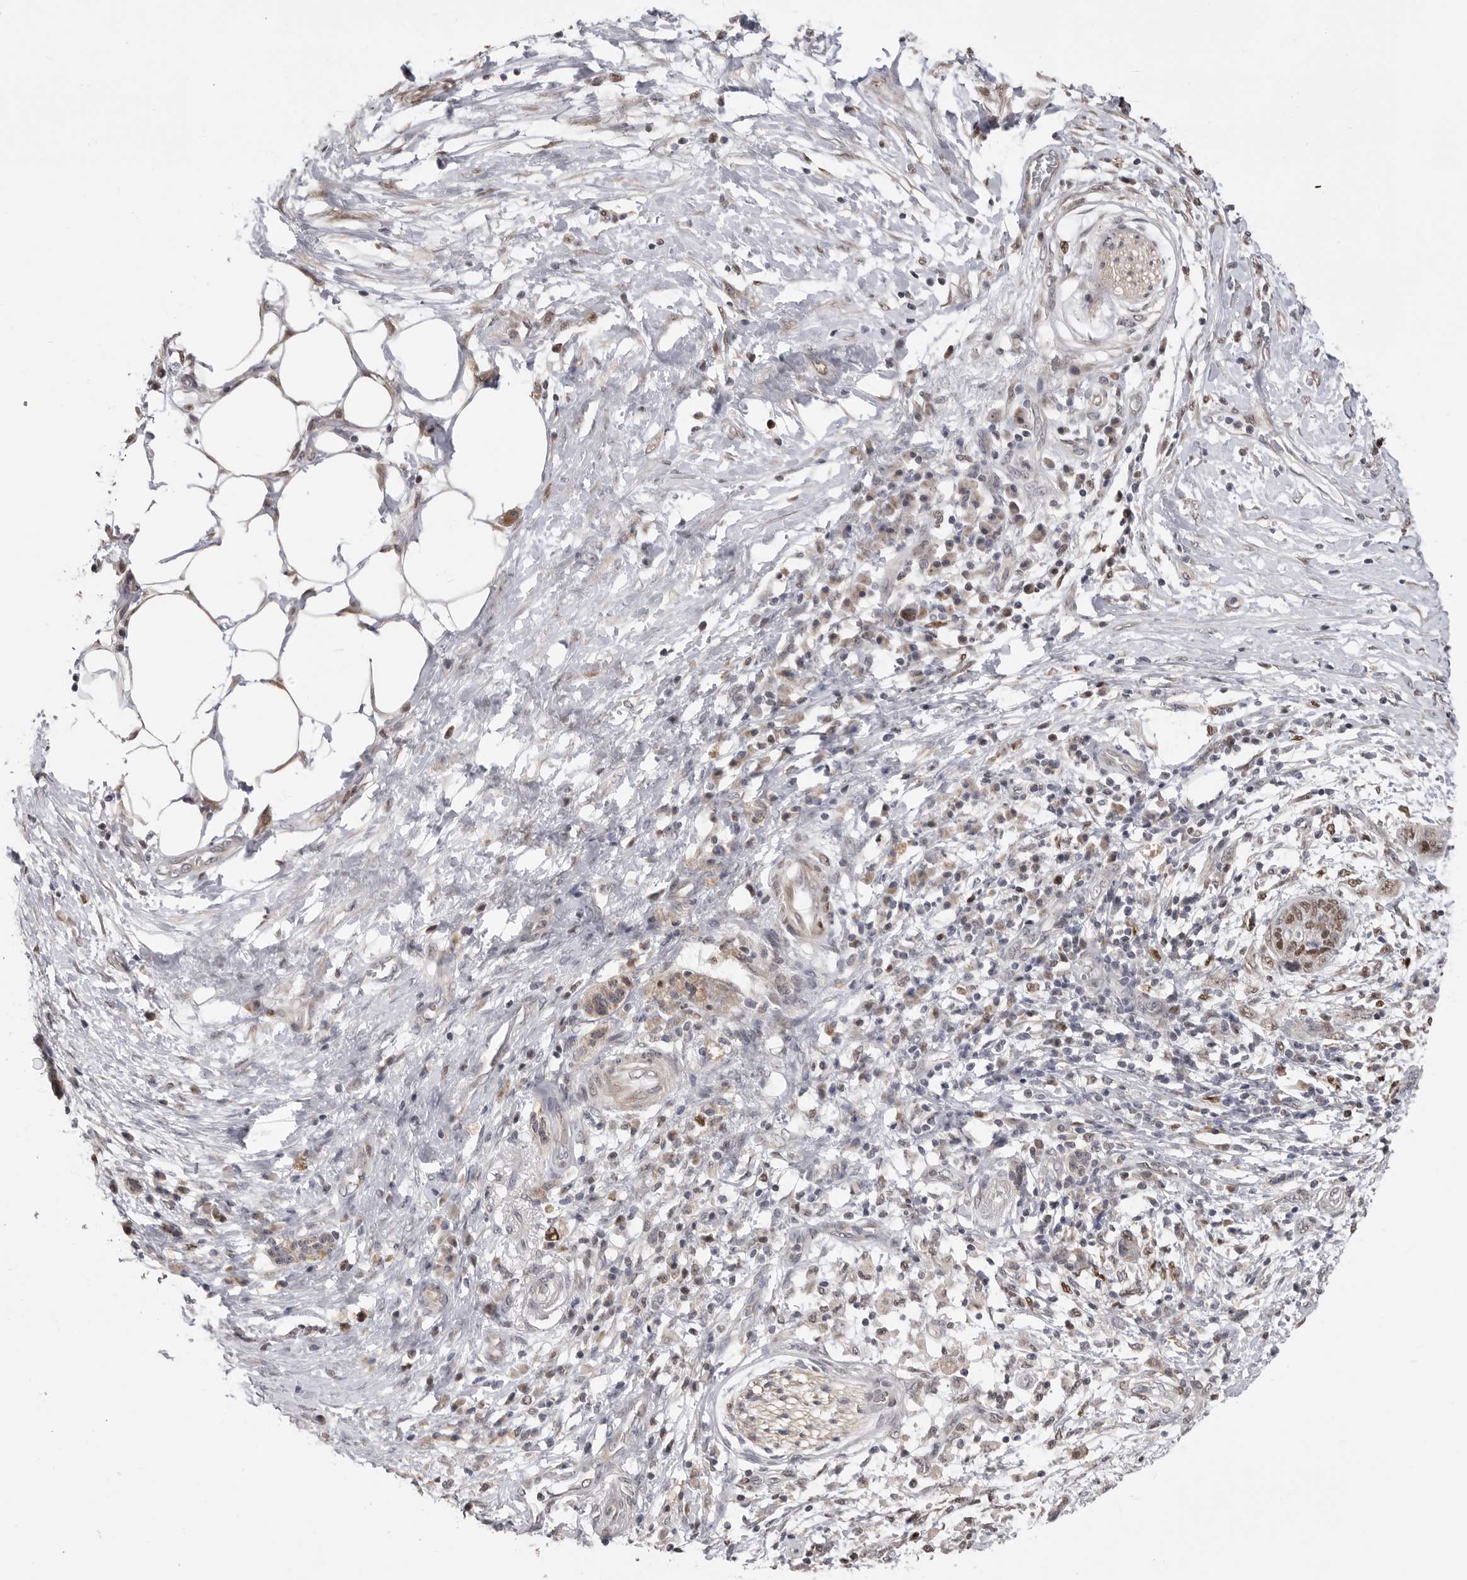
{"staining": {"intensity": "moderate", "quantity": ">75%", "location": "nuclear"}, "tissue": "pancreatic cancer", "cell_type": "Tumor cells", "image_type": "cancer", "snomed": [{"axis": "morphology", "description": "Adenocarcinoma, NOS"}, {"axis": "topography", "description": "Pancreas"}], "caption": "Approximately >75% of tumor cells in human pancreatic cancer display moderate nuclear protein expression as visualized by brown immunohistochemical staining.", "gene": "SMARCC1", "patient": {"sex": "female", "age": 78}}